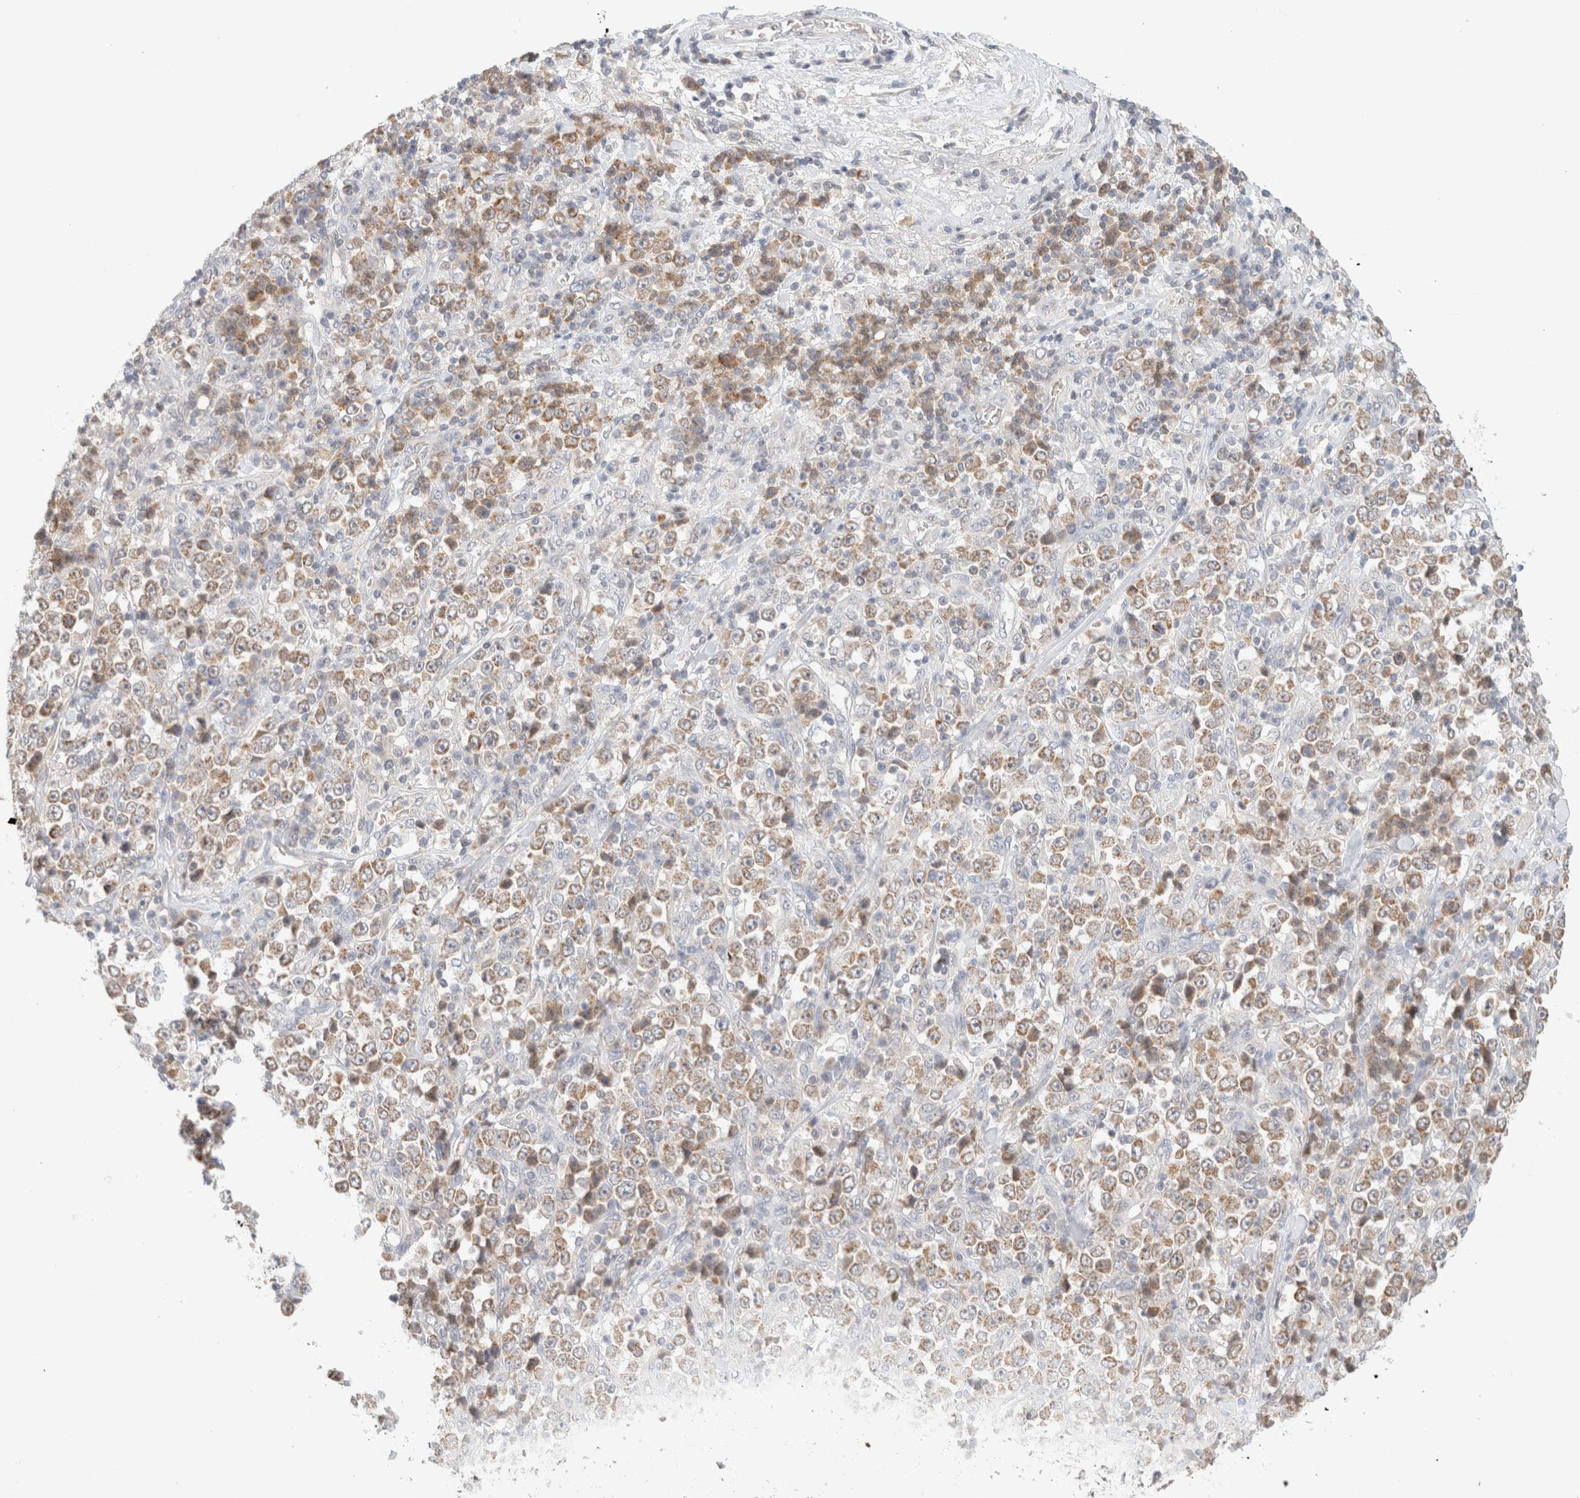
{"staining": {"intensity": "weak", "quantity": ">75%", "location": "cytoplasmic/membranous"}, "tissue": "stomach cancer", "cell_type": "Tumor cells", "image_type": "cancer", "snomed": [{"axis": "morphology", "description": "Normal tissue, NOS"}, {"axis": "morphology", "description": "Adenocarcinoma, NOS"}, {"axis": "topography", "description": "Stomach, upper"}, {"axis": "topography", "description": "Stomach"}], "caption": "Stomach cancer (adenocarcinoma) tissue reveals weak cytoplasmic/membranous positivity in about >75% of tumor cells, visualized by immunohistochemistry.", "gene": "MRM3", "patient": {"sex": "male", "age": 59}}